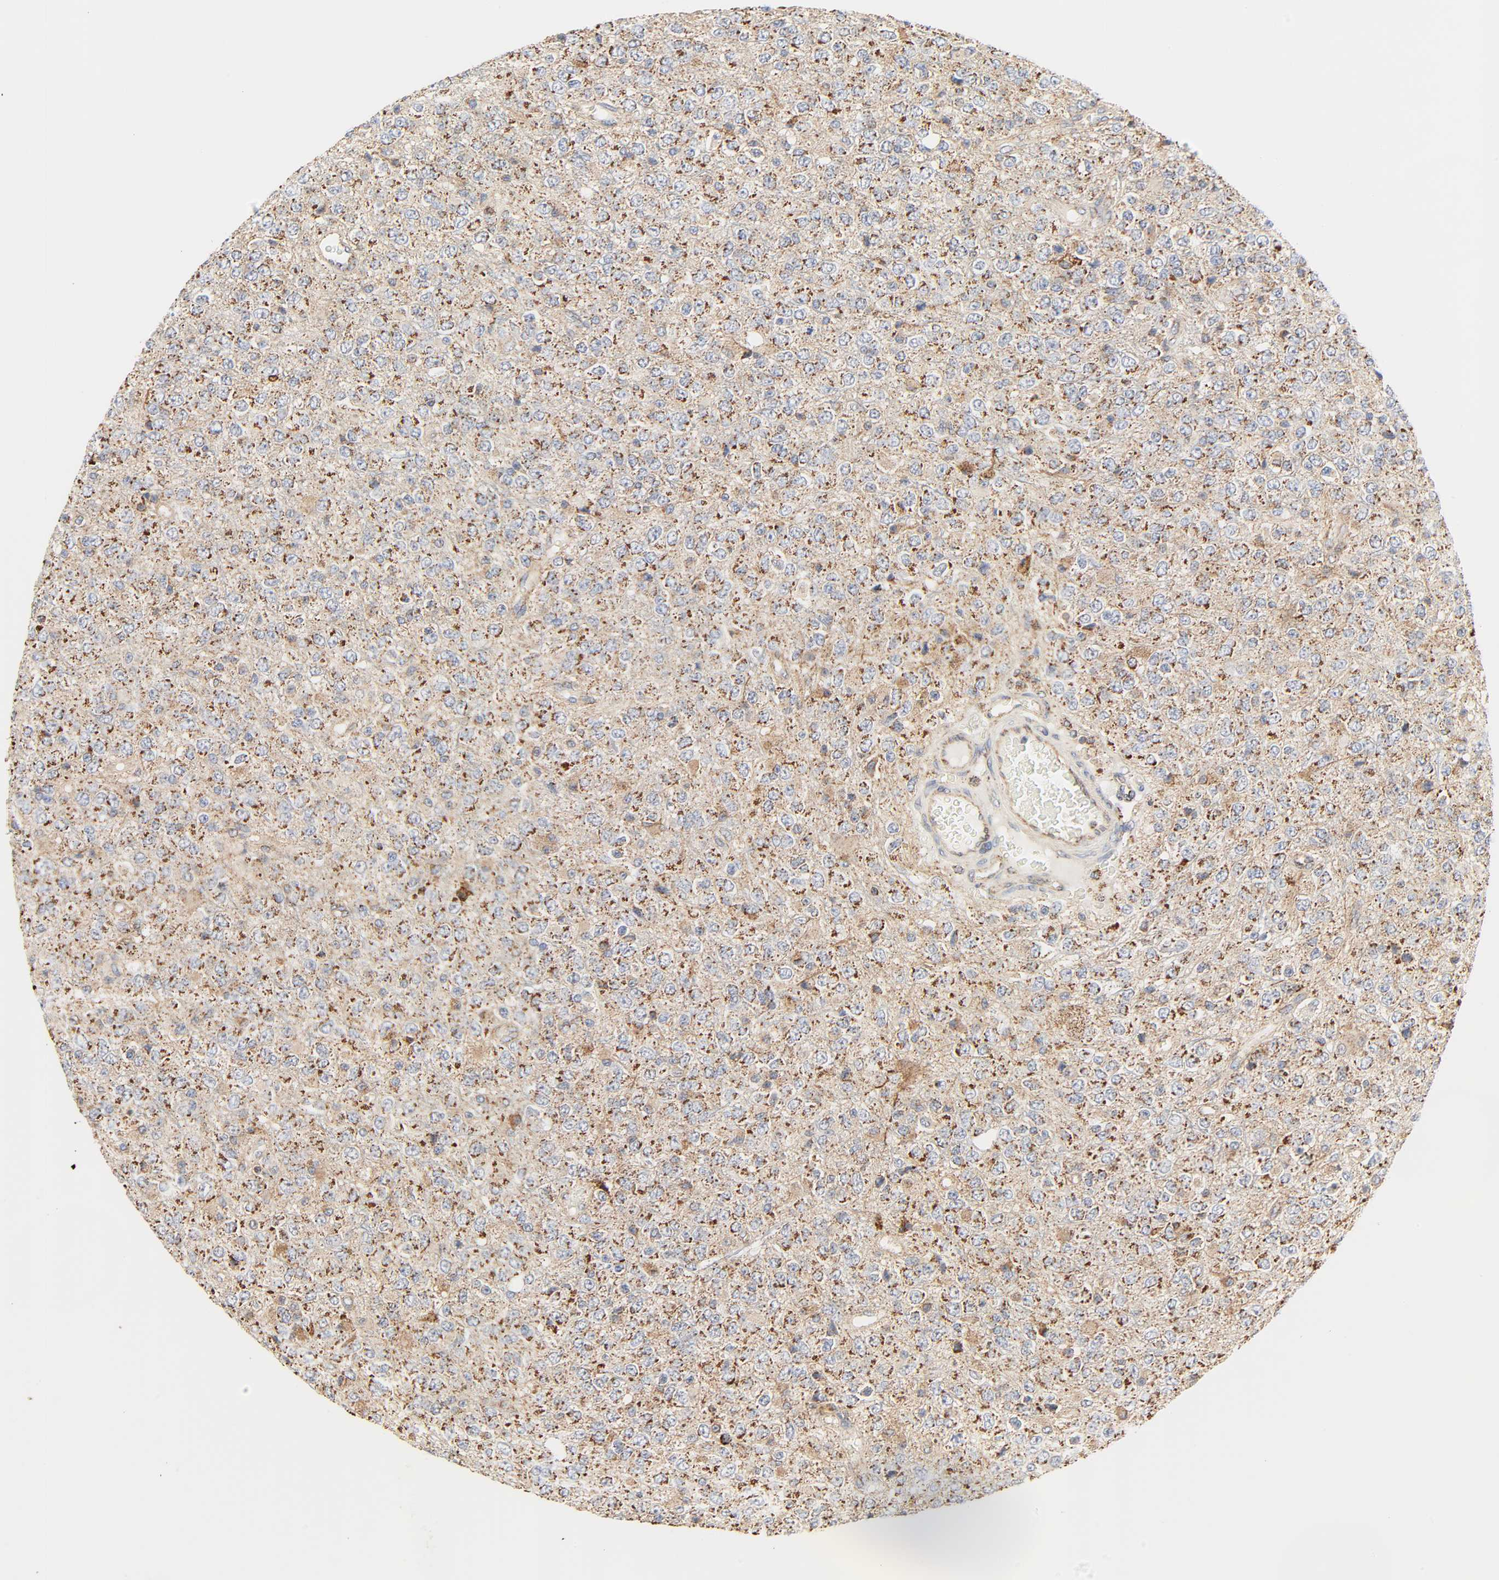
{"staining": {"intensity": "strong", "quantity": ">75%", "location": "cytoplasmic/membranous"}, "tissue": "glioma", "cell_type": "Tumor cells", "image_type": "cancer", "snomed": [{"axis": "morphology", "description": "Glioma, malignant, High grade"}, {"axis": "topography", "description": "pancreas cauda"}], "caption": "Glioma tissue shows strong cytoplasmic/membranous expression in about >75% of tumor cells", "gene": "ZMAT5", "patient": {"sex": "male", "age": 60}}